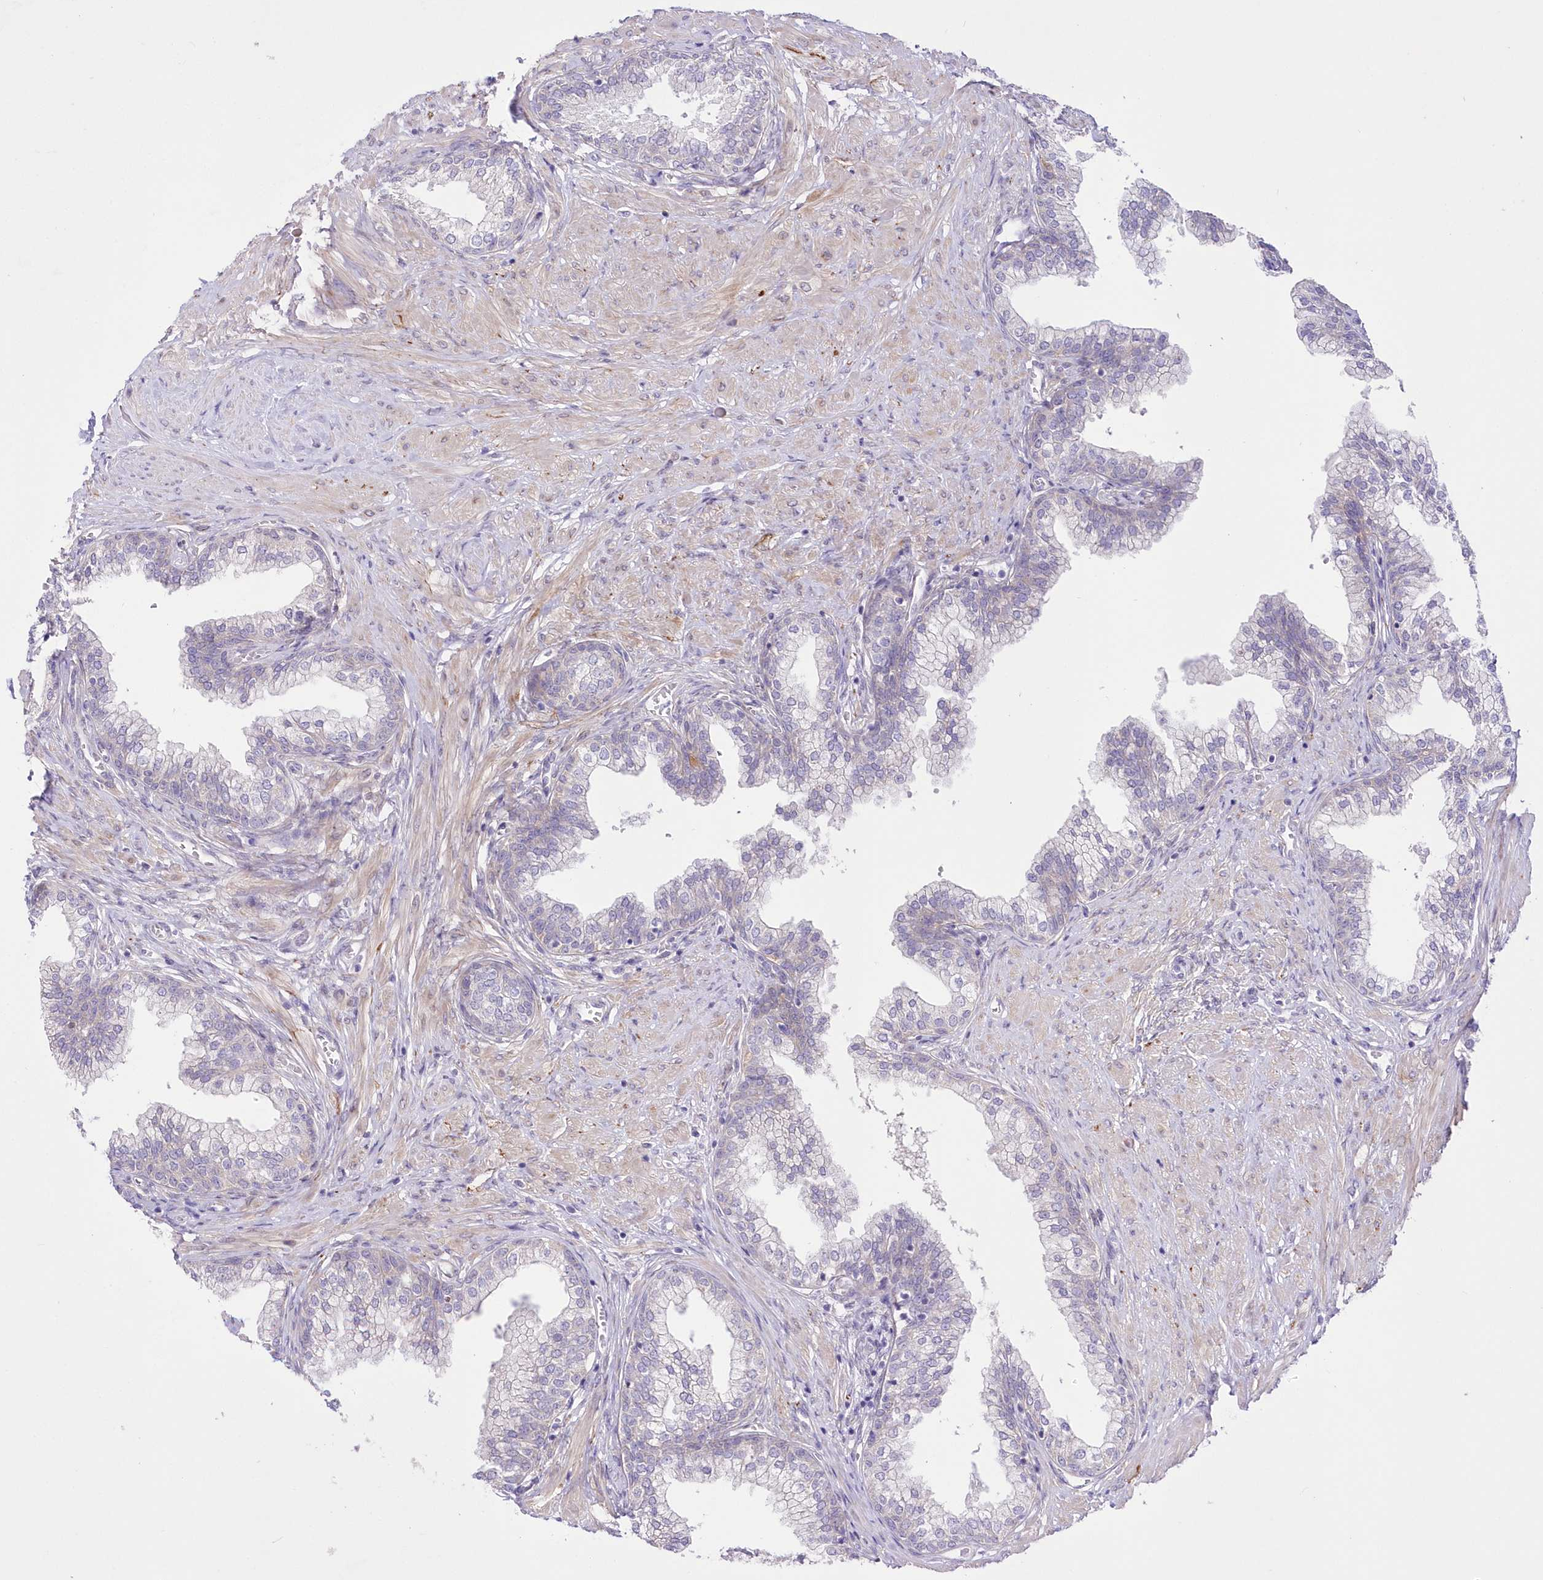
{"staining": {"intensity": "negative", "quantity": "none", "location": "none"}, "tissue": "prostate", "cell_type": "Glandular cells", "image_type": "normal", "snomed": [{"axis": "morphology", "description": "Normal tissue, NOS"}, {"axis": "morphology", "description": "Urothelial carcinoma, Low grade"}, {"axis": "topography", "description": "Urinary bladder"}, {"axis": "topography", "description": "Prostate"}], "caption": "Human prostate stained for a protein using immunohistochemistry (IHC) demonstrates no staining in glandular cells.", "gene": "FAM241B", "patient": {"sex": "male", "age": 60}}